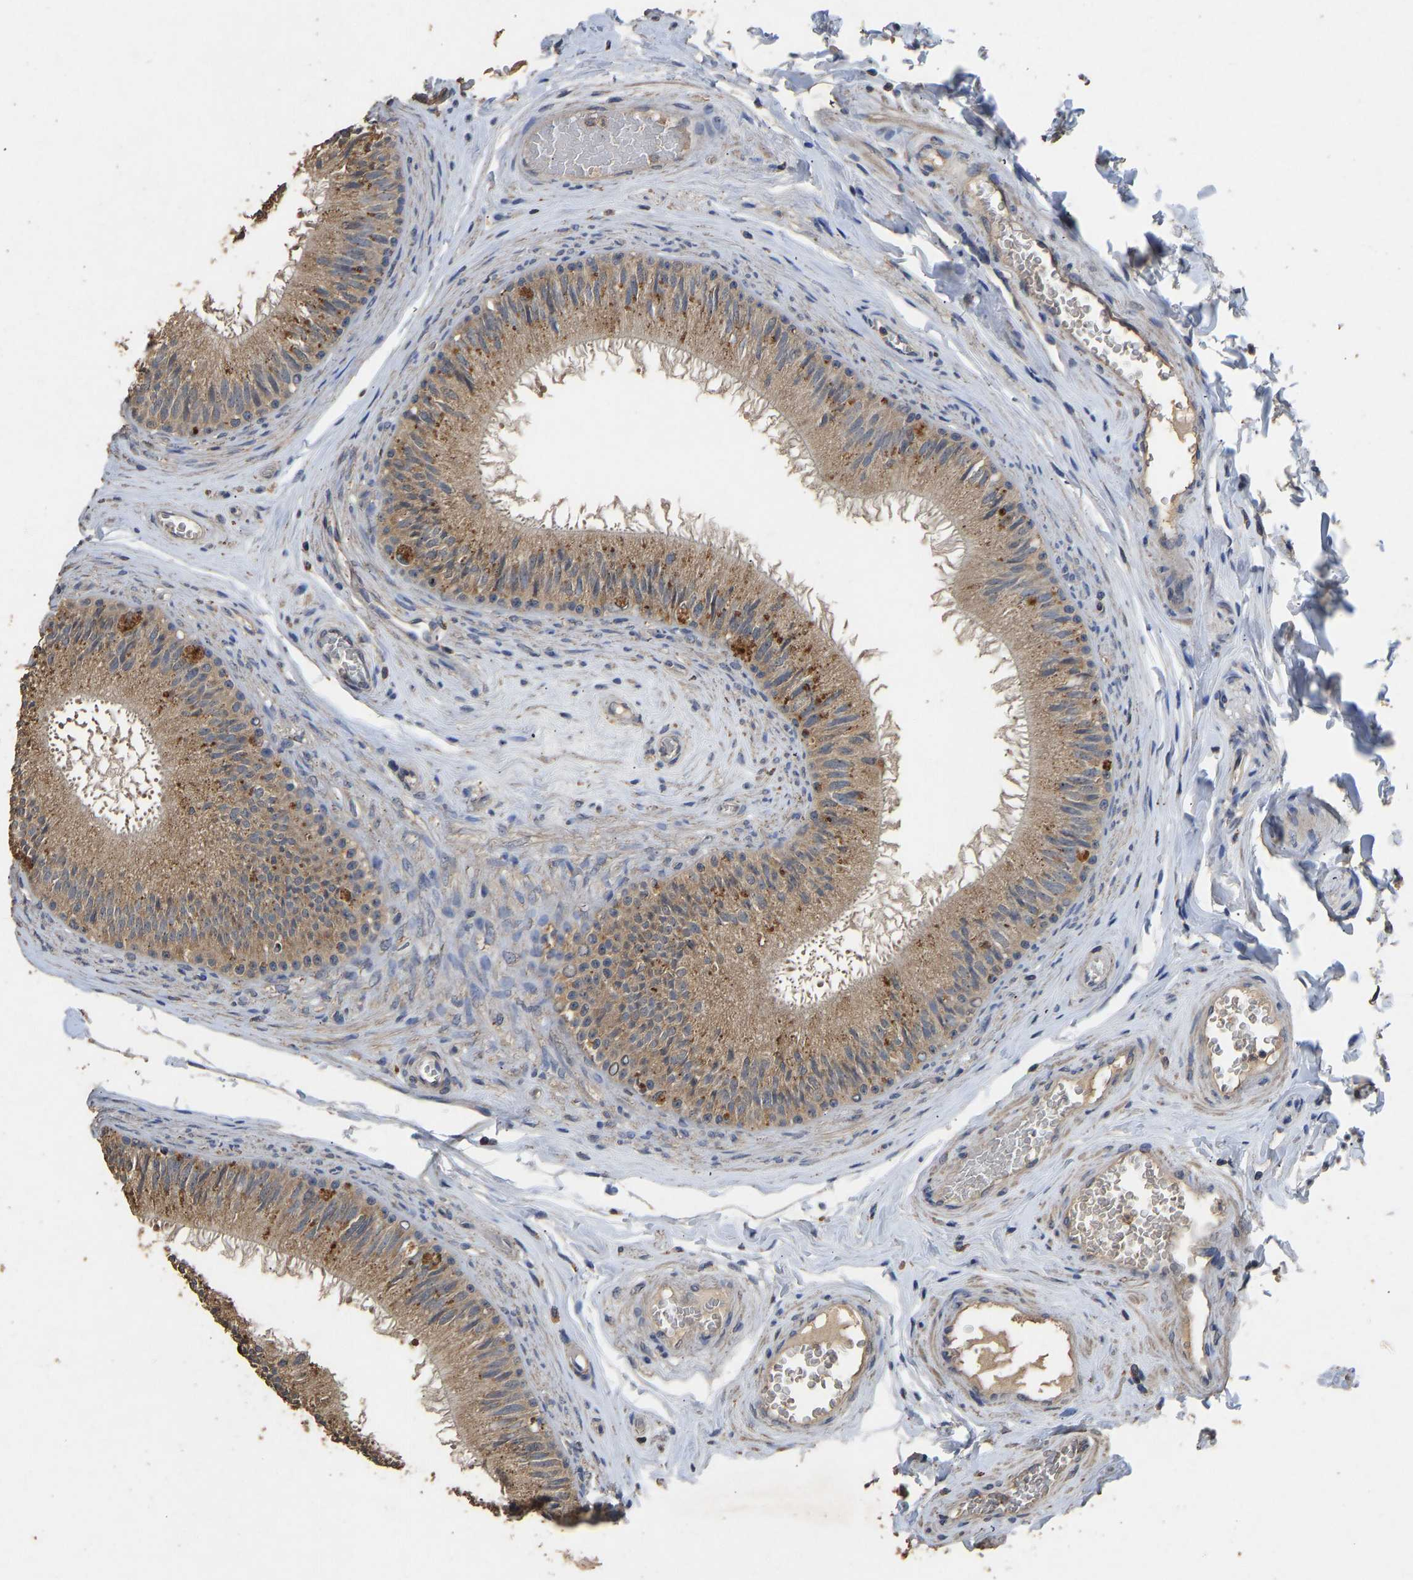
{"staining": {"intensity": "moderate", "quantity": ">75%", "location": "cytoplasmic/membranous"}, "tissue": "epididymis", "cell_type": "Glandular cells", "image_type": "normal", "snomed": [{"axis": "morphology", "description": "Normal tissue, NOS"}, {"axis": "topography", "description": "Testis"}, {"axis": "topography", "description": "Epididymis"}], "caption": "Unremarkable epididymis reveals moderate cytoplasmic/membranous expression in about >75% of glandular cells (IHC, brightfield microscopy, high magnification)..", "gene": "CIDEC", "patient": {"sex": "male", "age": 36}}